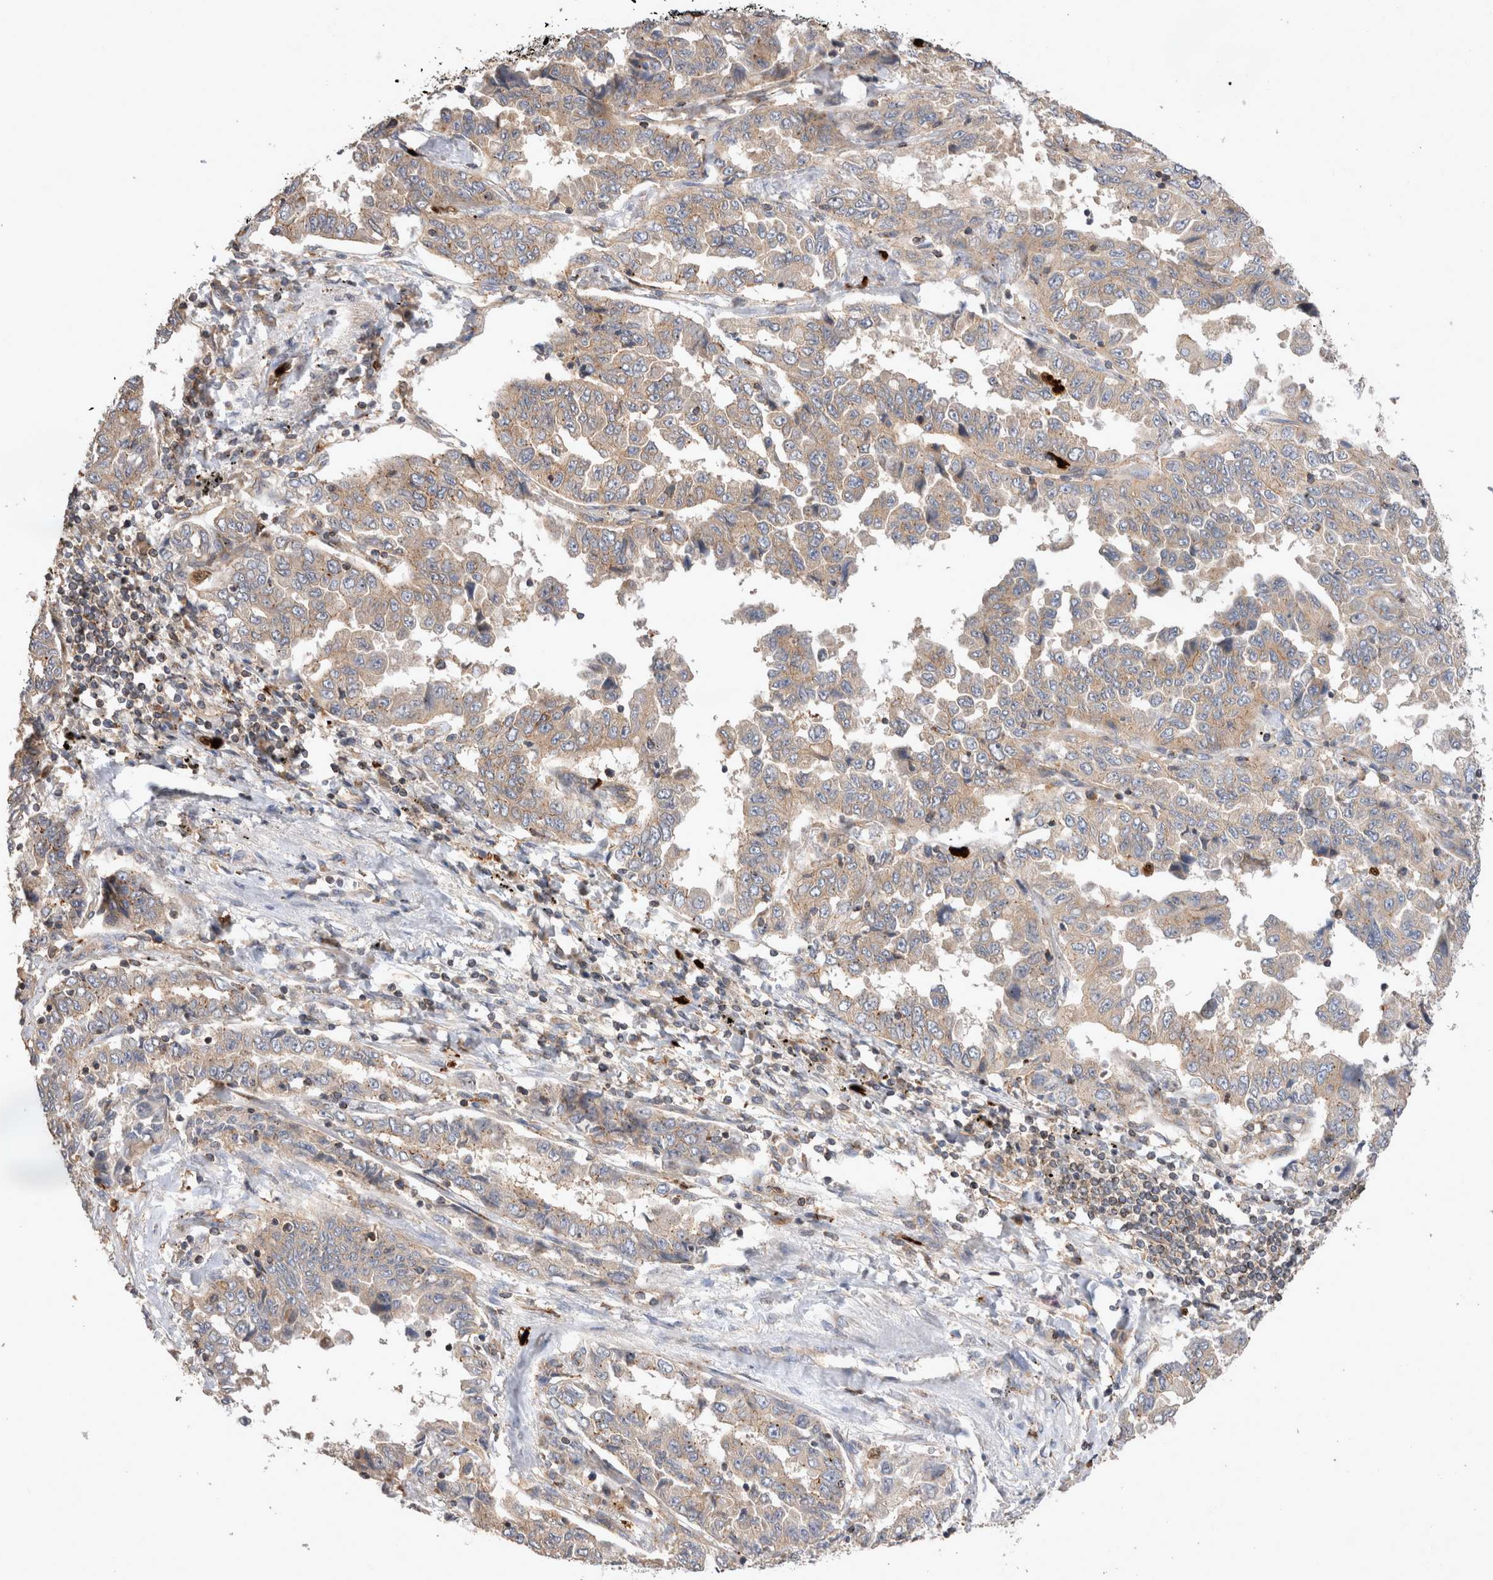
{"staining": {"intensity": "weak", "quantity": ">75%", "location": "cytoplasmic/membranous"}, "tissue": "lung cancer", "cell_type": "Tumor cells", "image_type": "cancer", "snomed": [{"axis": "morphology", "description": "Adenocarcinoma, NOS"}, {"axis": "topography", "description": "Lung"}], "caption": "A low amount of weak cytoplasmic/membranous expression is present in approximately >75% of tumor cells in lung cancer tissue. Ihc stains the protein in brown and the nuclei are stained blue.", "gene": "NXT2", "patient": {"sex": "female", "age": 51}}